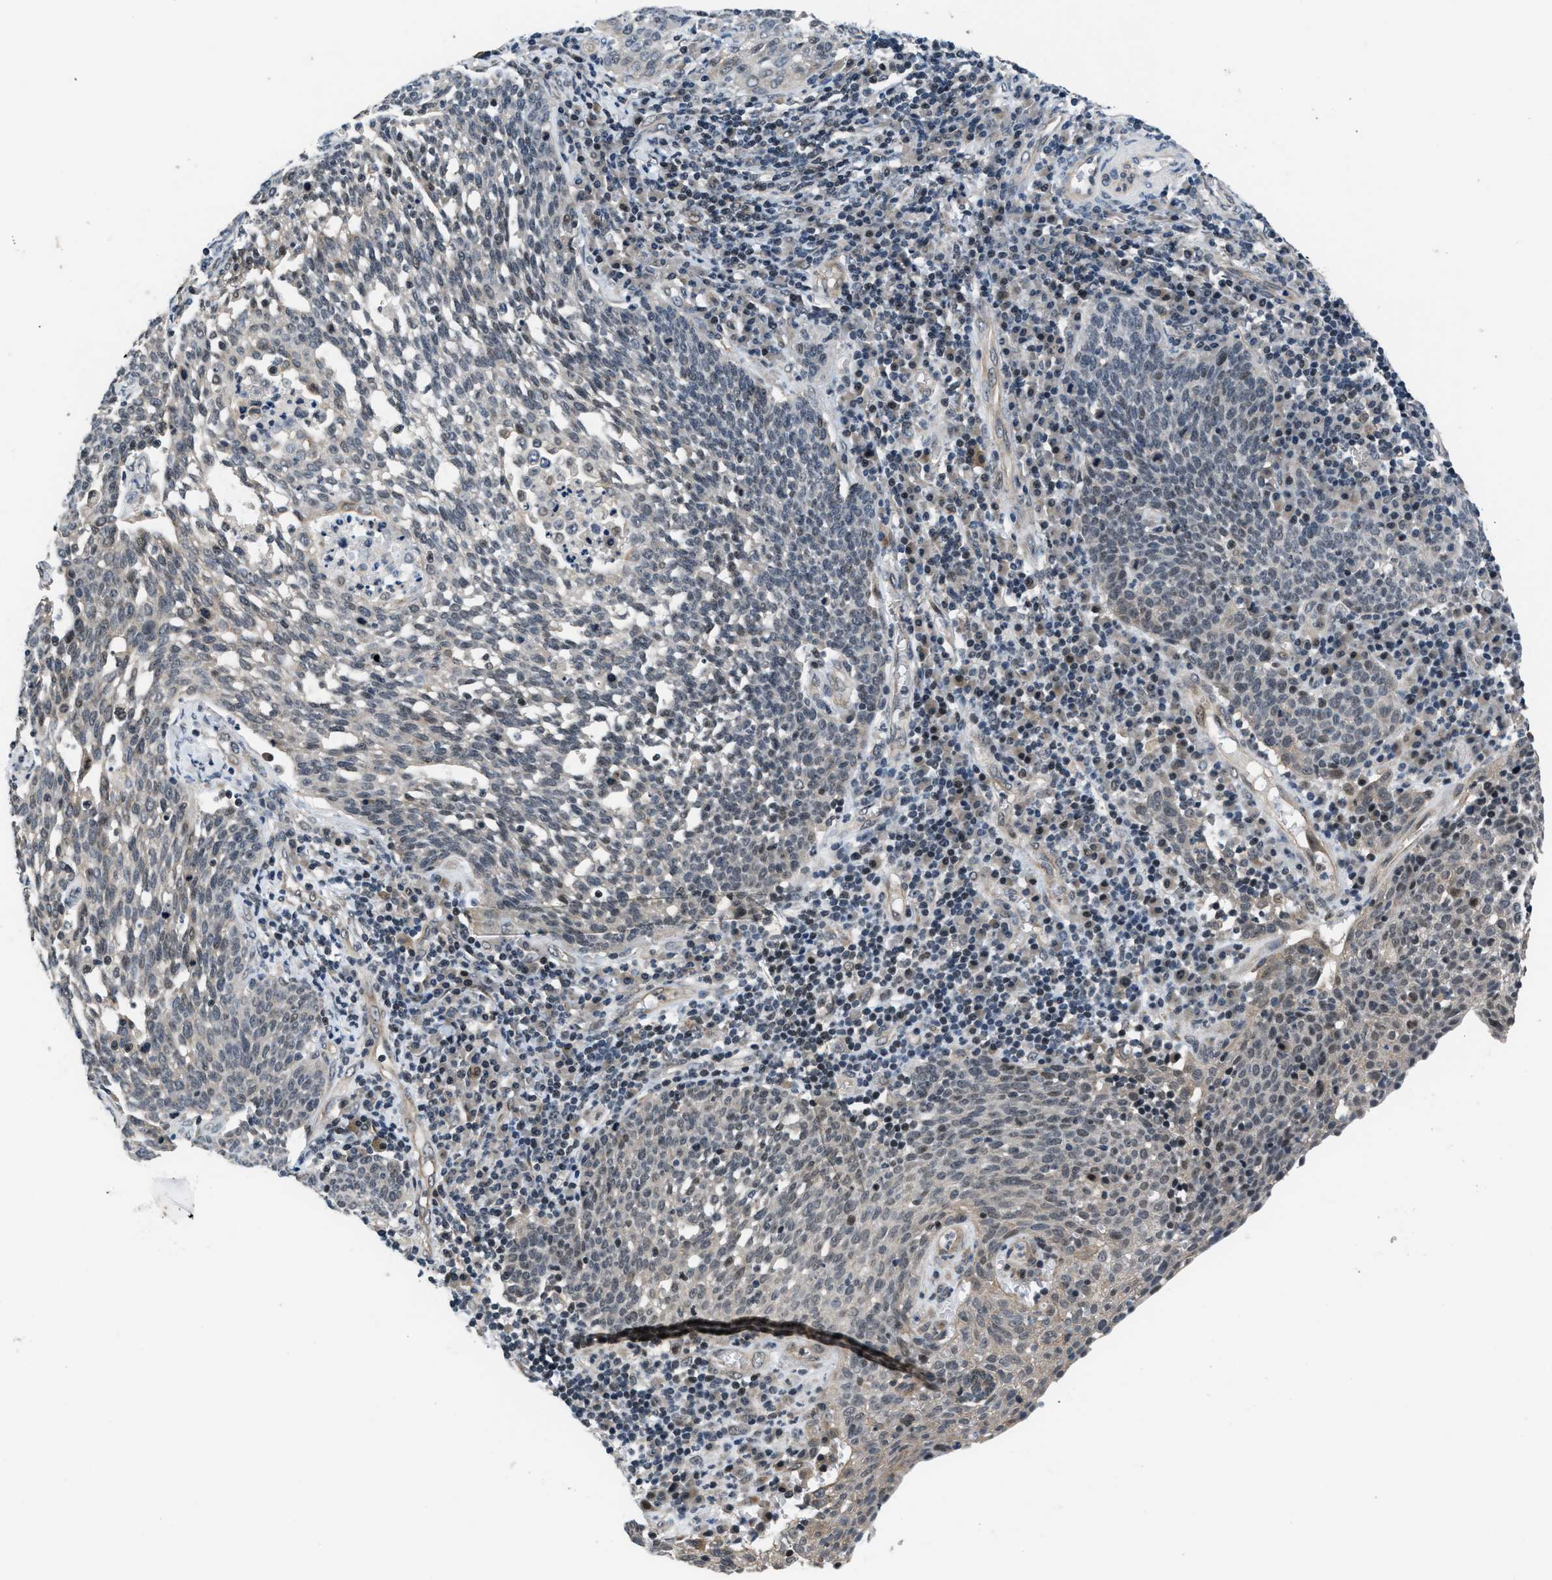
{"staining": {"intensity": "weak", "quantity": "<25%", "location": "nuclear"}, "tissue": "cervical cancer", "cell_type": "Tumor cells", "image_type": "cancer", "snomed": [{"axis": "morphology", "description": "Squamous cell carcinoma, NOS"}, {"axis": "topography", "description": "Cervix"}], "caption": "Squamous cell carcinoma (cervical) was stained to show a protein in brown. There is no significant expression in tumor cells. The staining was performed using DAB (3,3'-diaminobenzidine) to visualize the protein expression in brown, while the nuclei were stained in blue with hematoxylin (Magnification: 20x).", "gene": "SETD5", "patient": {"sex": "female", "age": 34}}